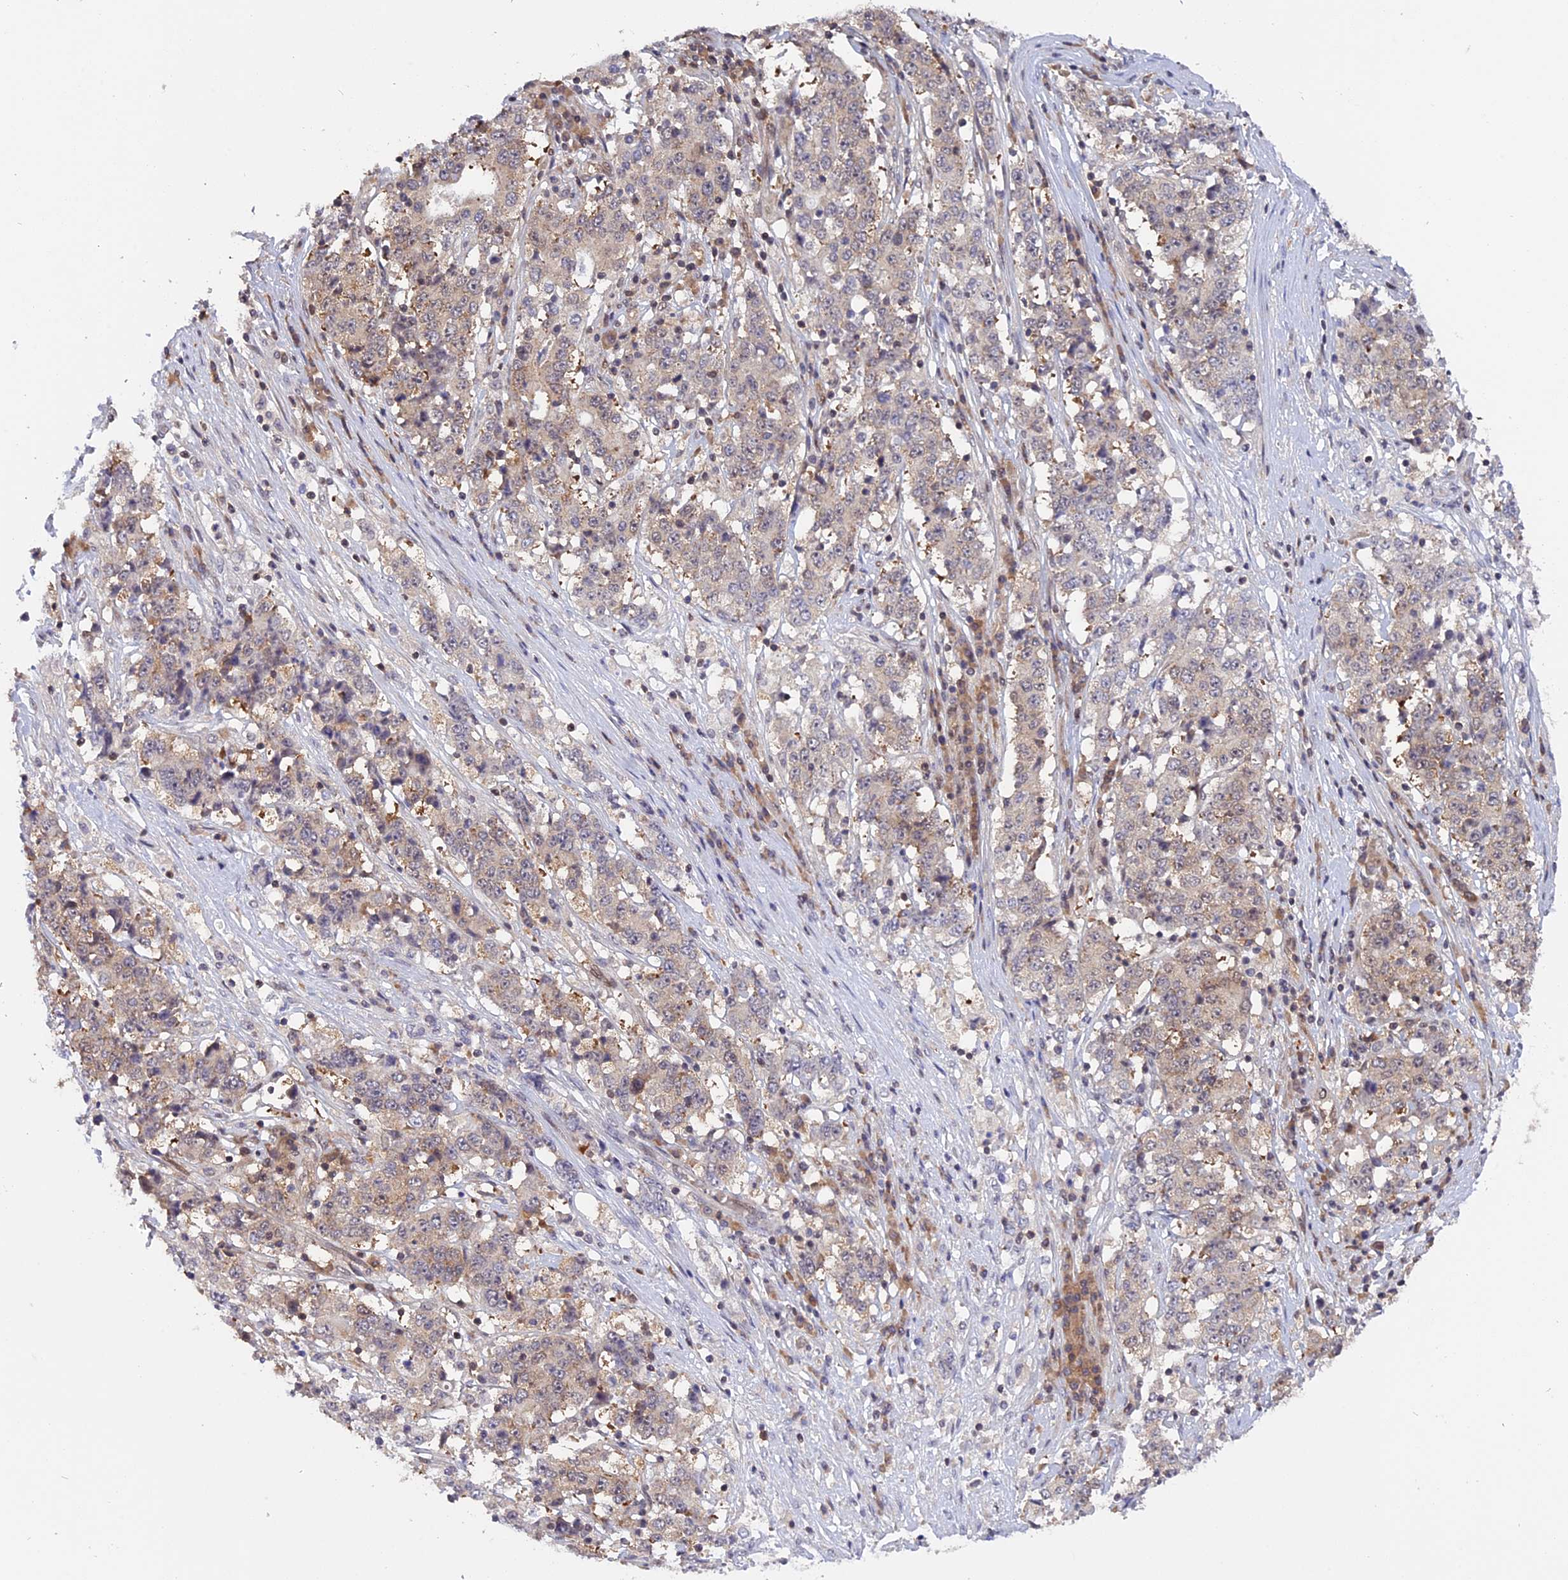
{"staining": {"intensity": "weak", "quantity": "<25%", "location": "cytoplasmic/membranous"}, "tissue": "stomach cancer", "cell_type": "Tumor cells", "image_type": "cancer", "snomed": [{"axis": "morphology", "description": "Adenocarcinoma, NOS"}, {"axis": "topography", "description": "Stomach"}], "caption": "Photomicrograph shows no significant protein positivity in tumor cells of stomach cancer.", "gene": "ZNF428", "patient": {"sex": "male", "age": 59}}